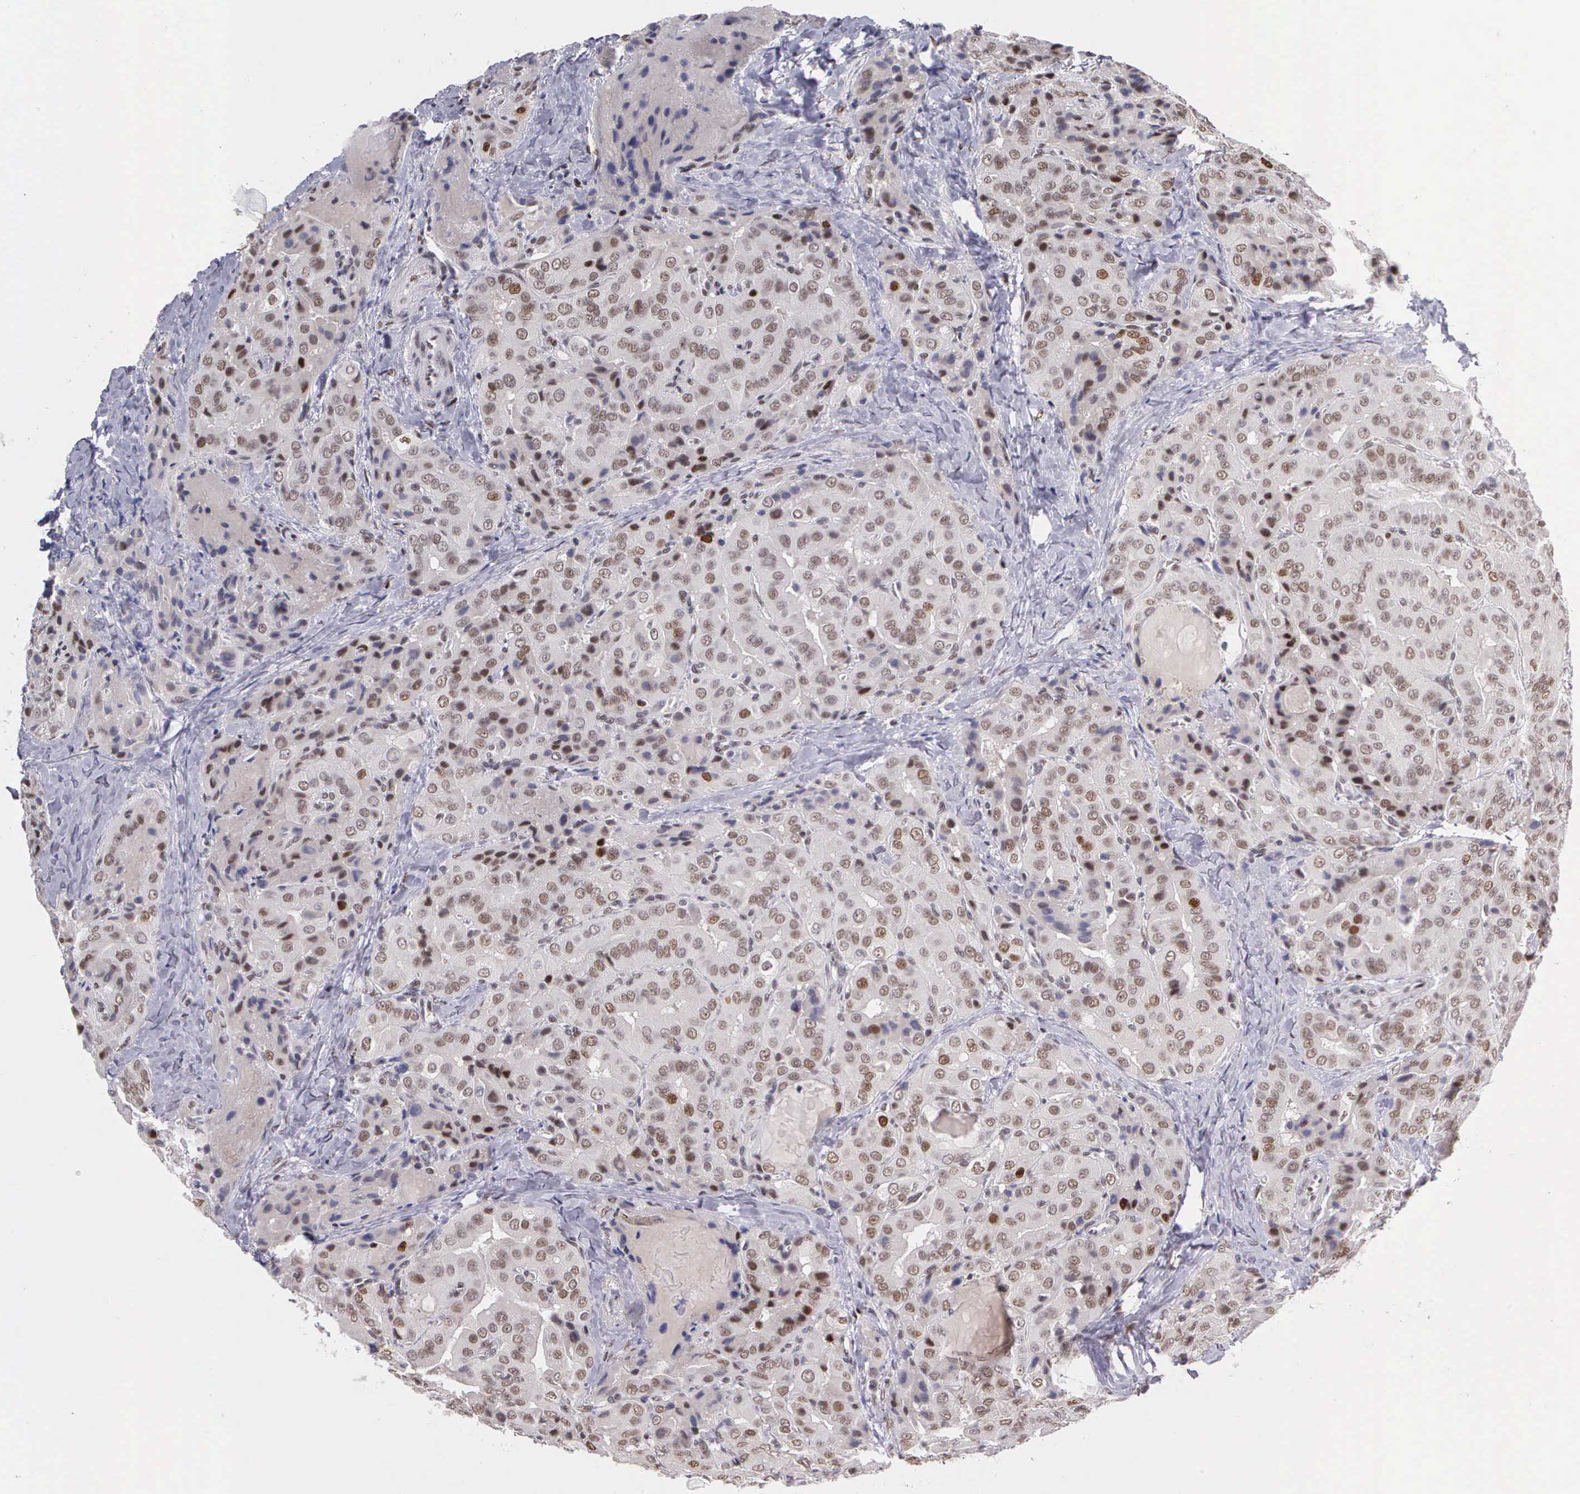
{"staining": {"intensity": "moderate", "quantity": ">75%", "location": "nuclear"}, "tissue": "thyroid cancer", "cell_type": "Tumor cells", "image_type": "cancer", "snomed": [{"axis": "morphology", "description": "Papillary adenocarcinoma, NOS"}, {"axis": "topography", "description": "Thyroid gland"}], "caption": "Protein analysis of thyroid papillary adenocarcinoma tissue exhibits moderate nuclear expression in about >75% of tumor cells.", "gene": "UBR7", "patient": {"sex": "female", "age": 71}}